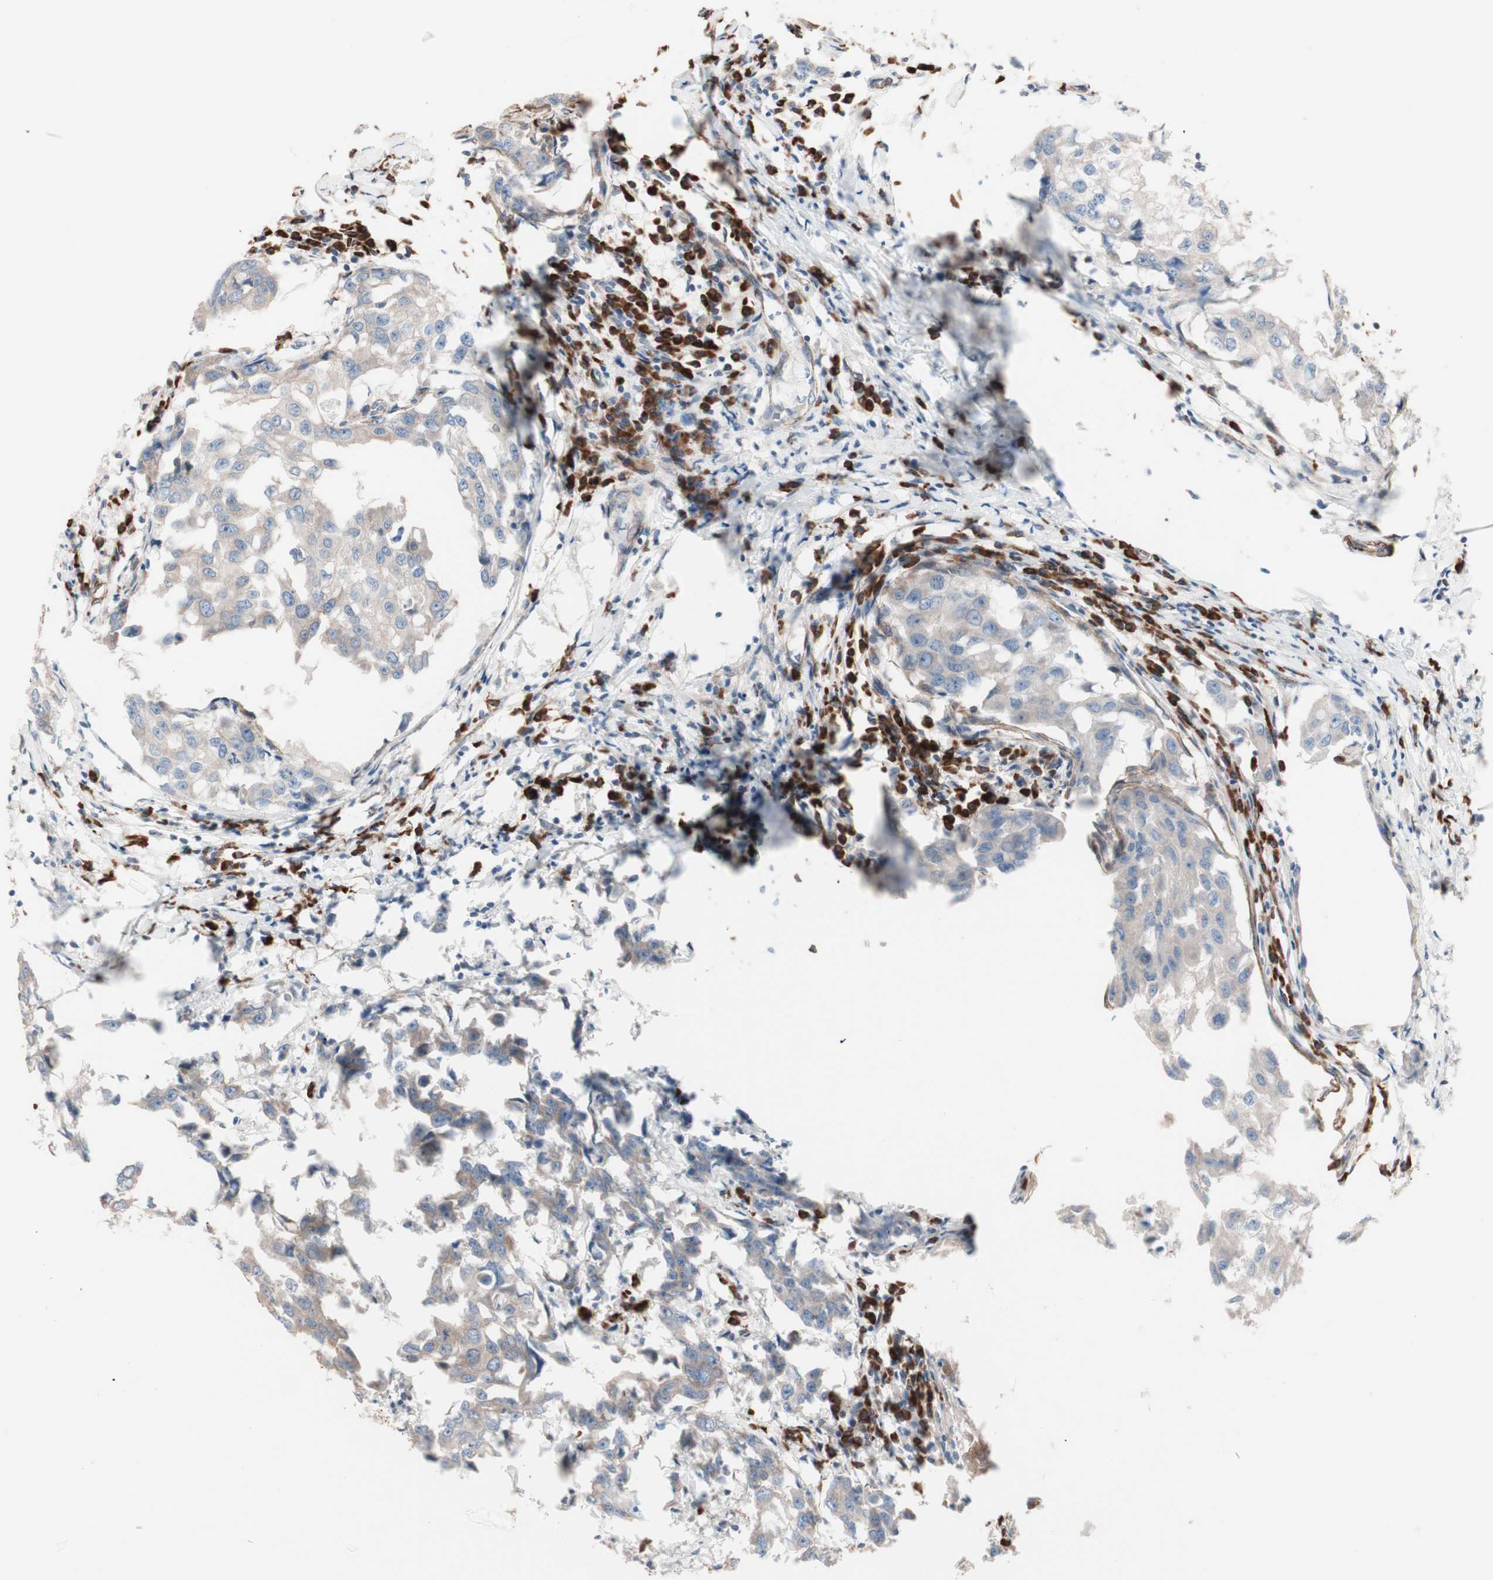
{"staining": {"intensity": "weak", "quantity": ">75%", "location": "cytoplasmic/membranous"}, "tissue": "breast cancer", "cell_type": "Tumor cells", "image_type": "cancer", "snomed": [{"axis": "morphology", "description": "Duct carcinoma"}, {"axis": "topography", "description": "Breast"}], "caption": "Human breast cancer stained with a protein marker demonstrates weak staining in tumor cells.", "gene": "ALG5", "patient": {"sex": "female", "age": 27}}